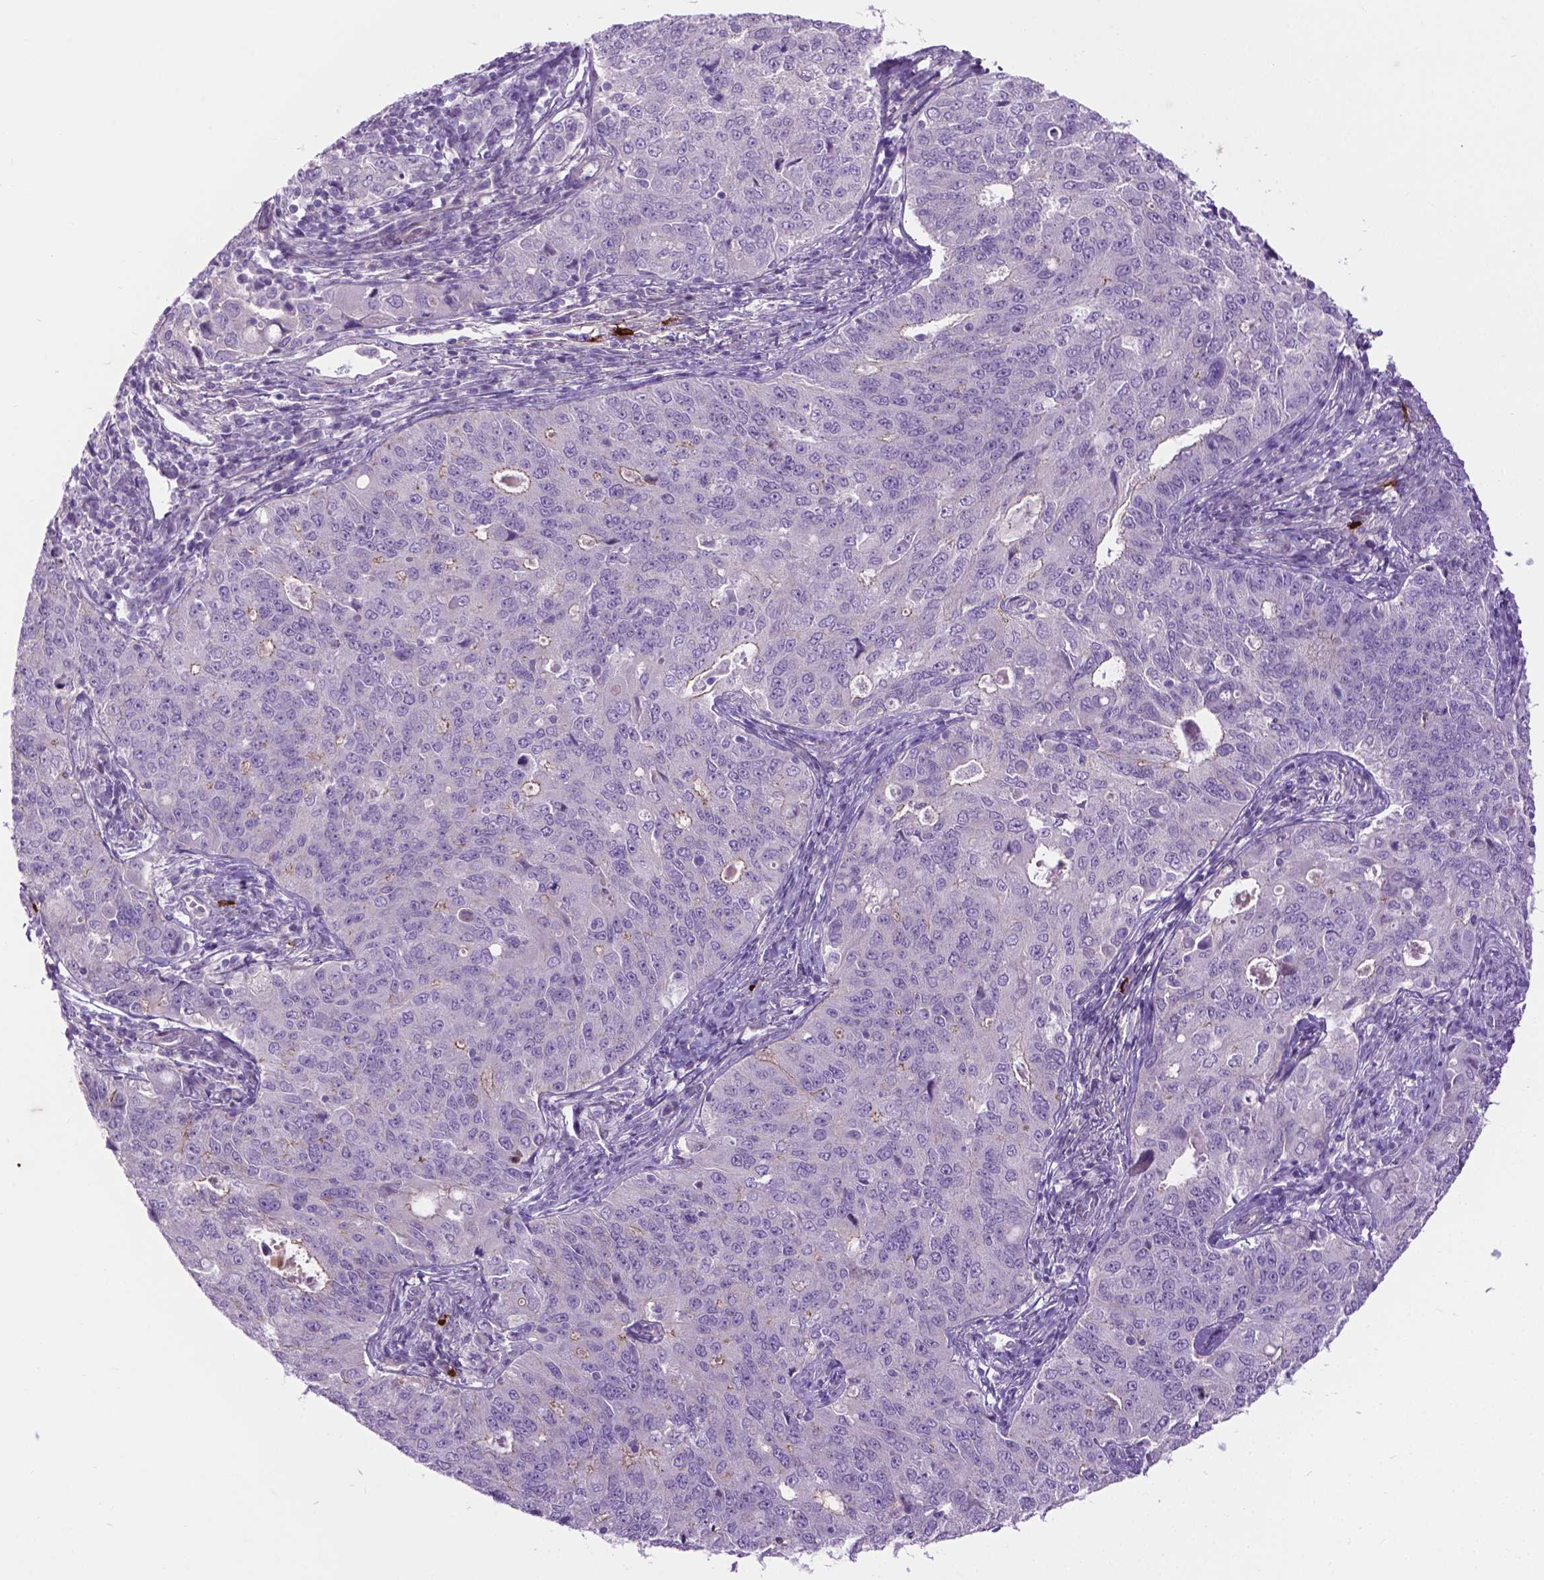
{"staining": {"intensity": "negative", "quantity": "none", "location": "none"}, "tissue": "endometrial cancer", "cell_type": "Tumor cells", "image_type": "cancer", "snomed": [{"axis": "morphology", "description": "Adenocarcinoma, NOS"}, {"axis": "topography", "description": "Endometrium"}], "caption": "Tumor cells are negative for brown protein staining in endometrial adenocarcinoma.", "gene": "SPECC1L", "patient": {"sex": "female", "age": 43}}